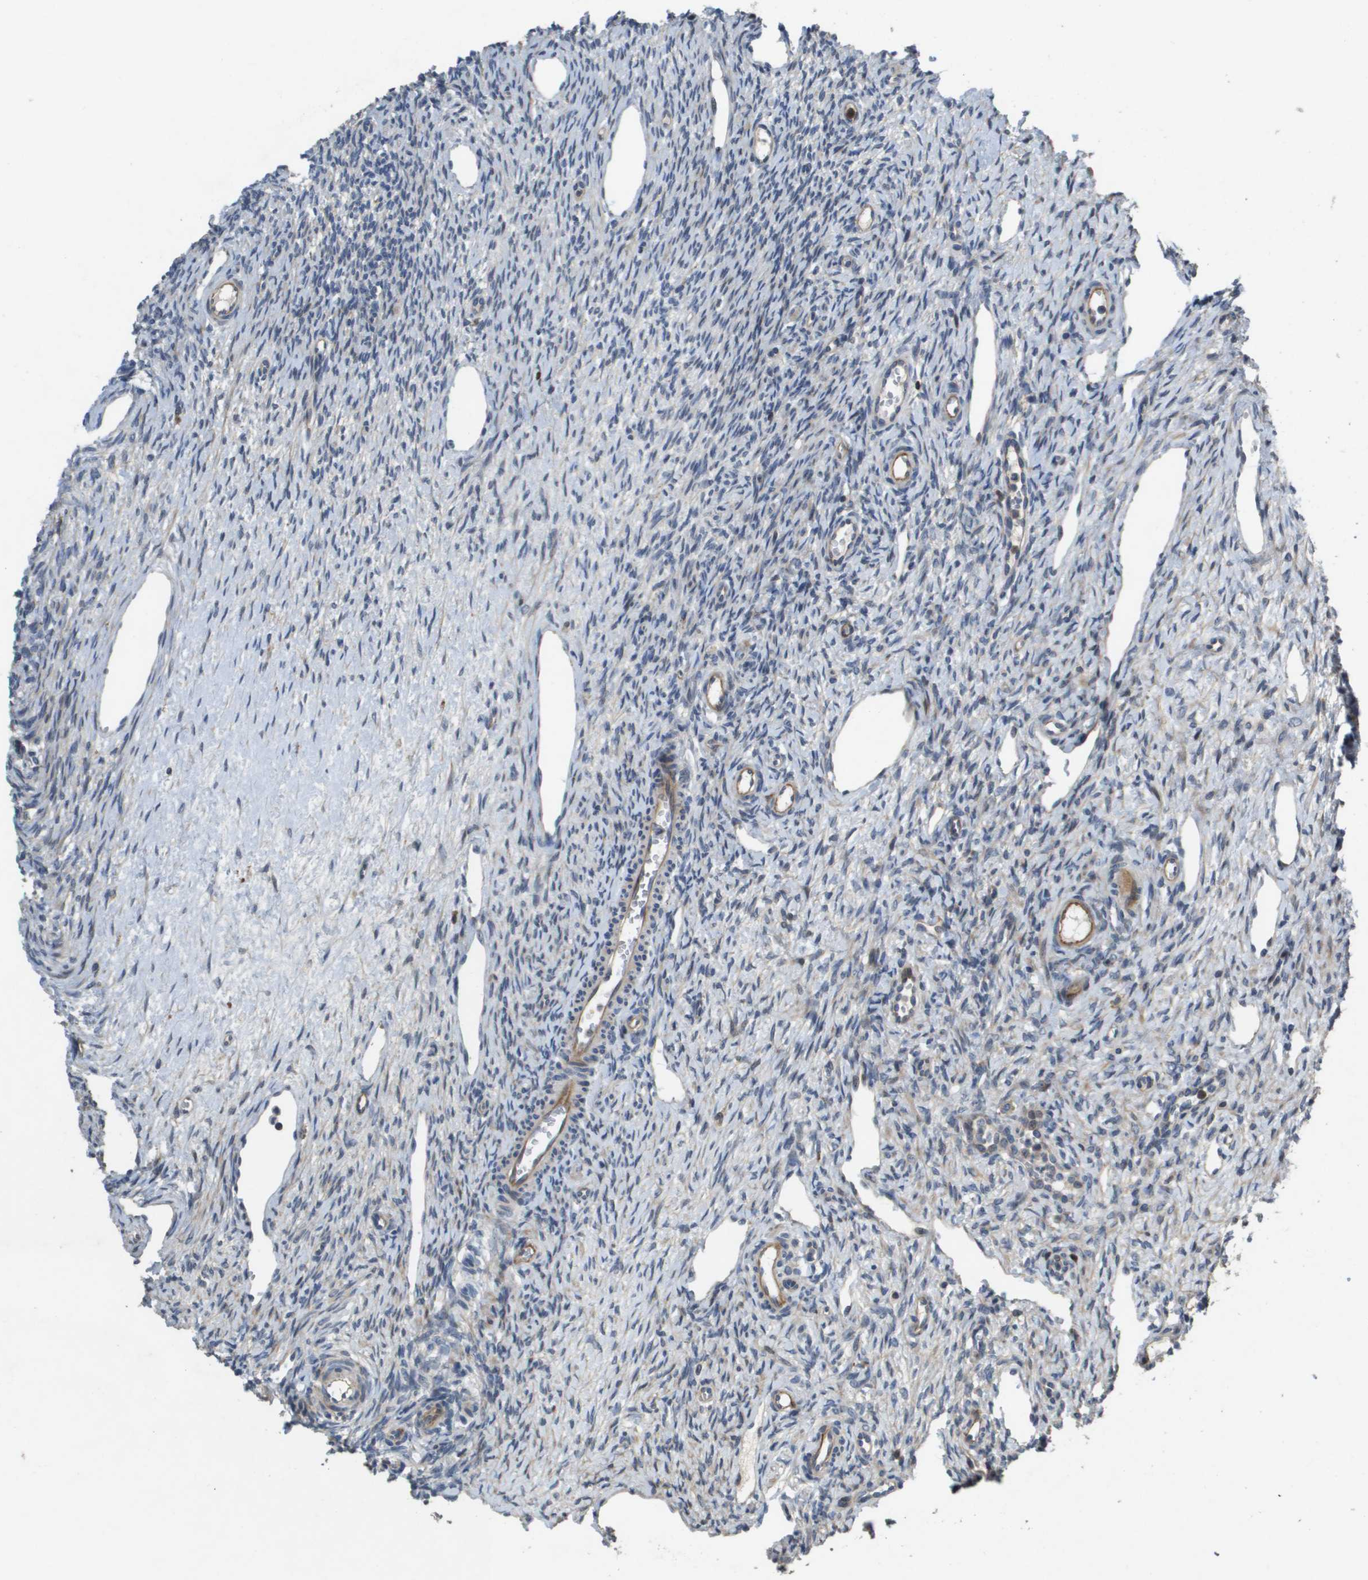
{"staining": {"intensity": "negative", "quantity": "none", "location": "none"}, "tissue": "ovary", "cell_type": "Ovarian stroma cells", "image_type": "normal", "snomed": [{"axis": "morphology", "description": "Normal tissue, NOS"}, {"axis": "topography", "description": "Ovary"}], "caption": "Protein analysis of normal ovary reveals no significant expression in ovarian stroma cells.", "gene": "SCN4B", "patient": {"sex": "female", "age": 33}}